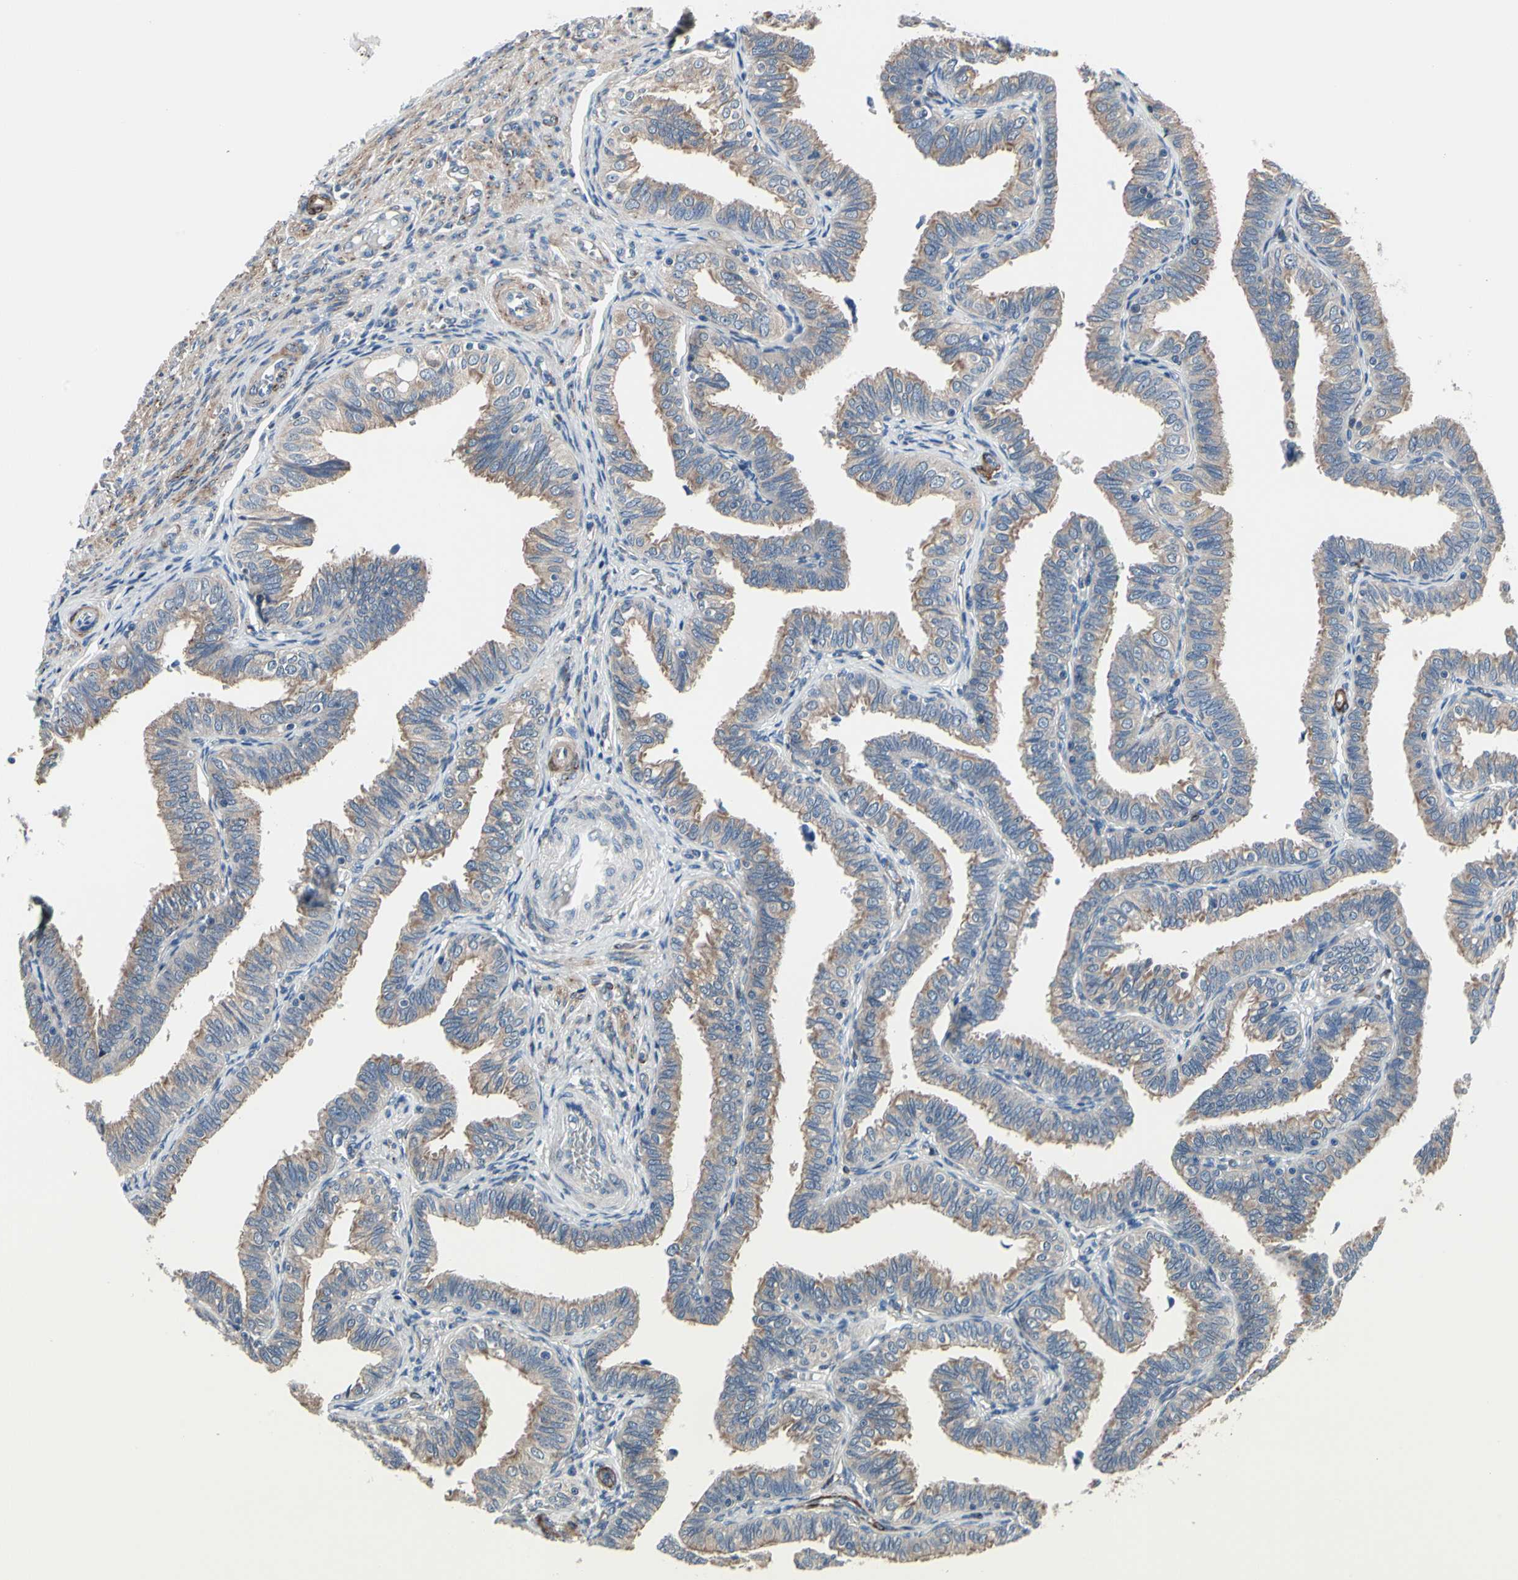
{"staining": {"intensity": "moderate", "quantity": ">75%", "location": "cytoplasmic/membranous"}, "tissue": "fallopian tube", "cell_type": "Glandular cells", "image_type": "normal", "snomed": [{"axis": "morphology", "description": "Normal tissue, NOS"}, {"axis": "topography", "description": "Fallopian tube"}], "caption": "A brown stain highlights moderate cytoplasmic/membranous expression of a protein in glandular cells of unremarkable human fallopian tube.", "gene": "PRKAR2B", "patient": {"sex": "female", "age": 46}}